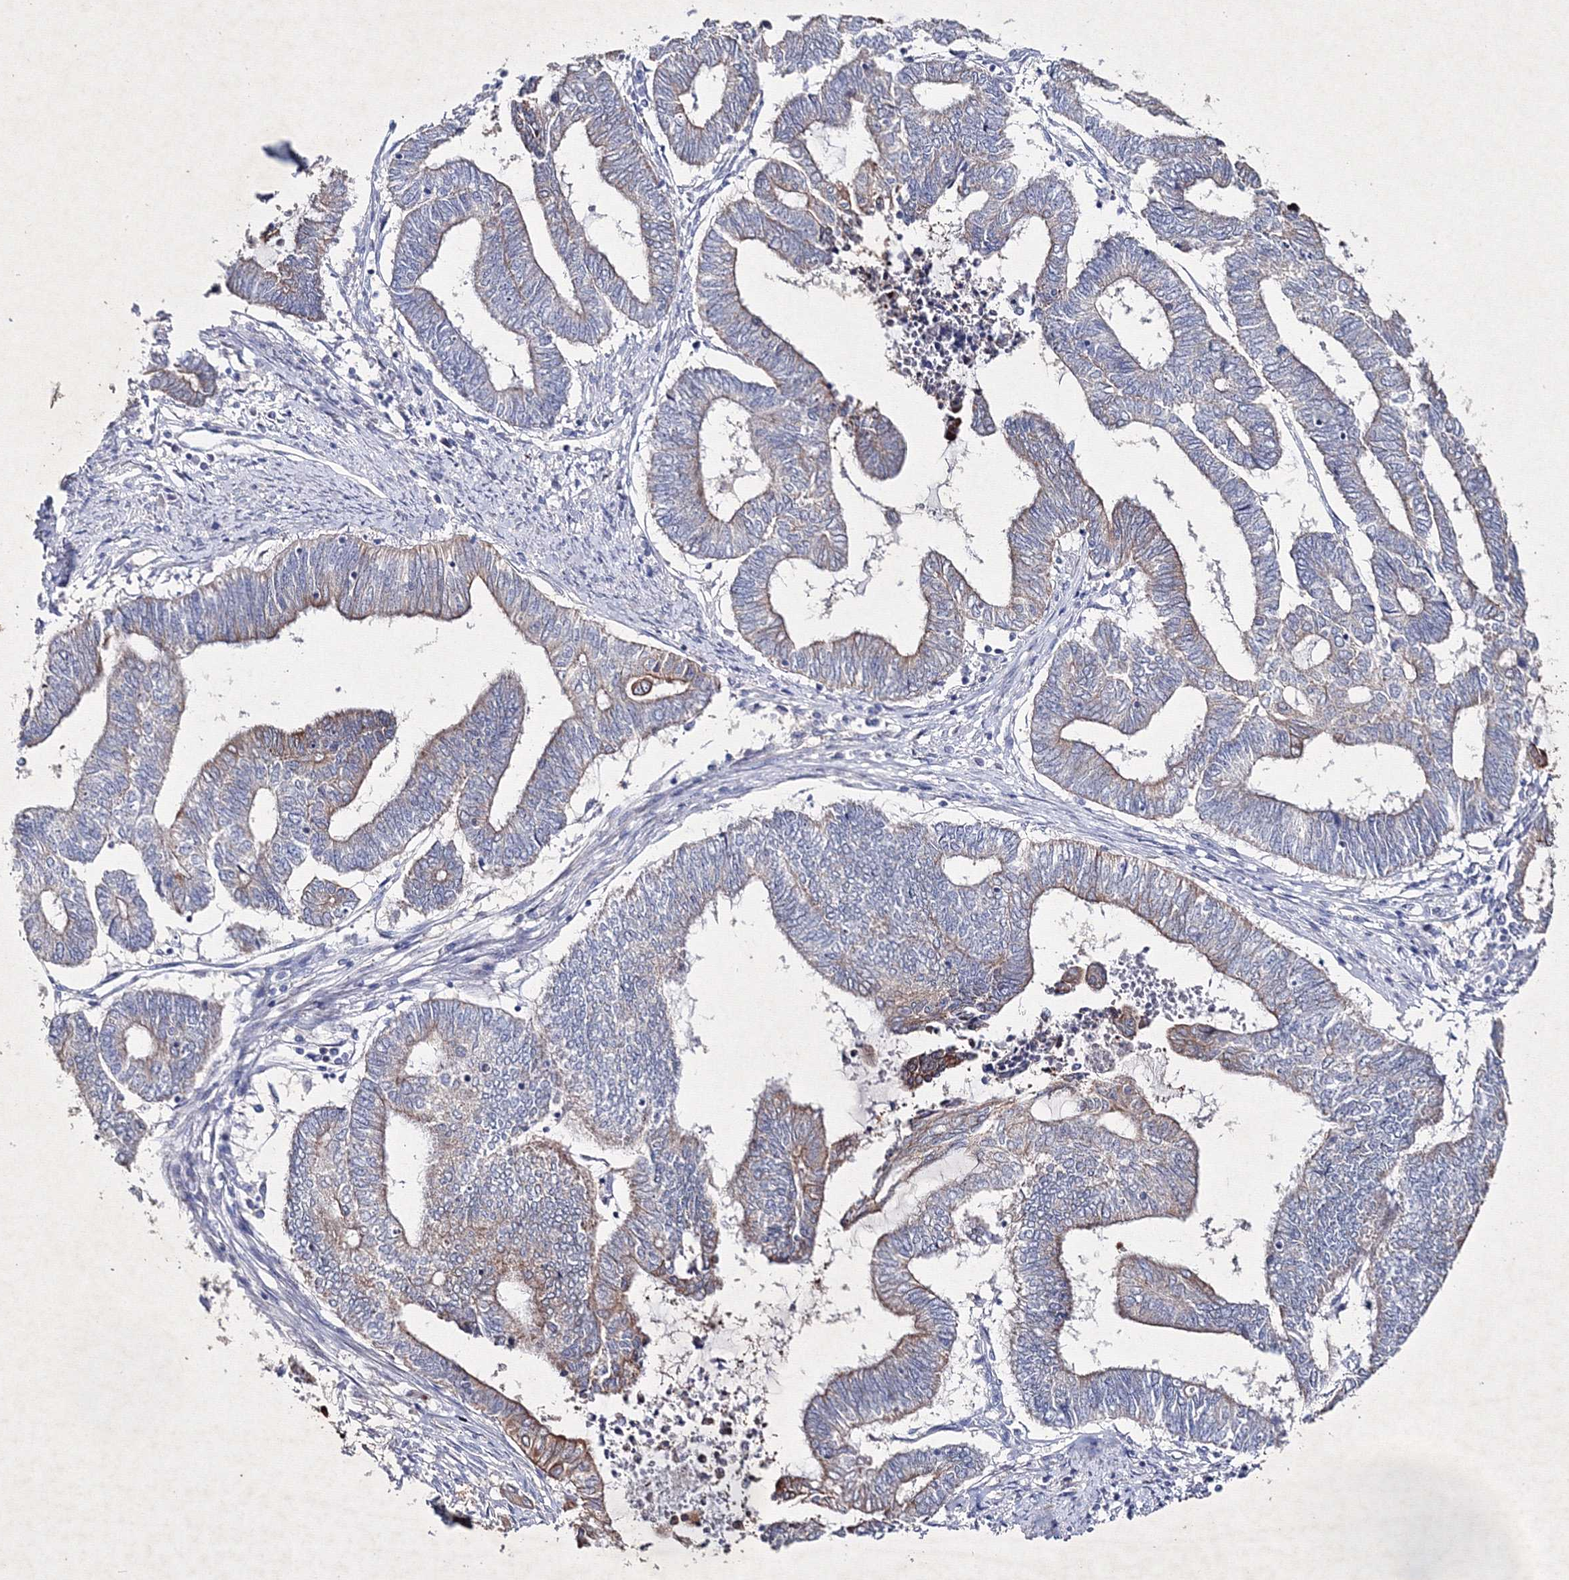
{"staining": {"intensity": "moderate", "quantity": "<25%", "location": "cytoplasmic/membranous"}, "tissue": "endometrial cancer", "cell_type": "Tumor cells", "image_type": "cancer", "snomed": [{"axis": "morphology", "description": "Adenocarcinoma, NOS"}, {"axis": "topography", "description": "Uterus"}, {"axis": "topography", "description": "Endometrium"}], "caption": "Endometrial cancer stained for a protein (brown) displays moderate cytoplasmic/membranous positive positivity in approximately <25% of tumor cells.", "gene": "SMIM29", "patient": {"sex": "female", "age": 70}}